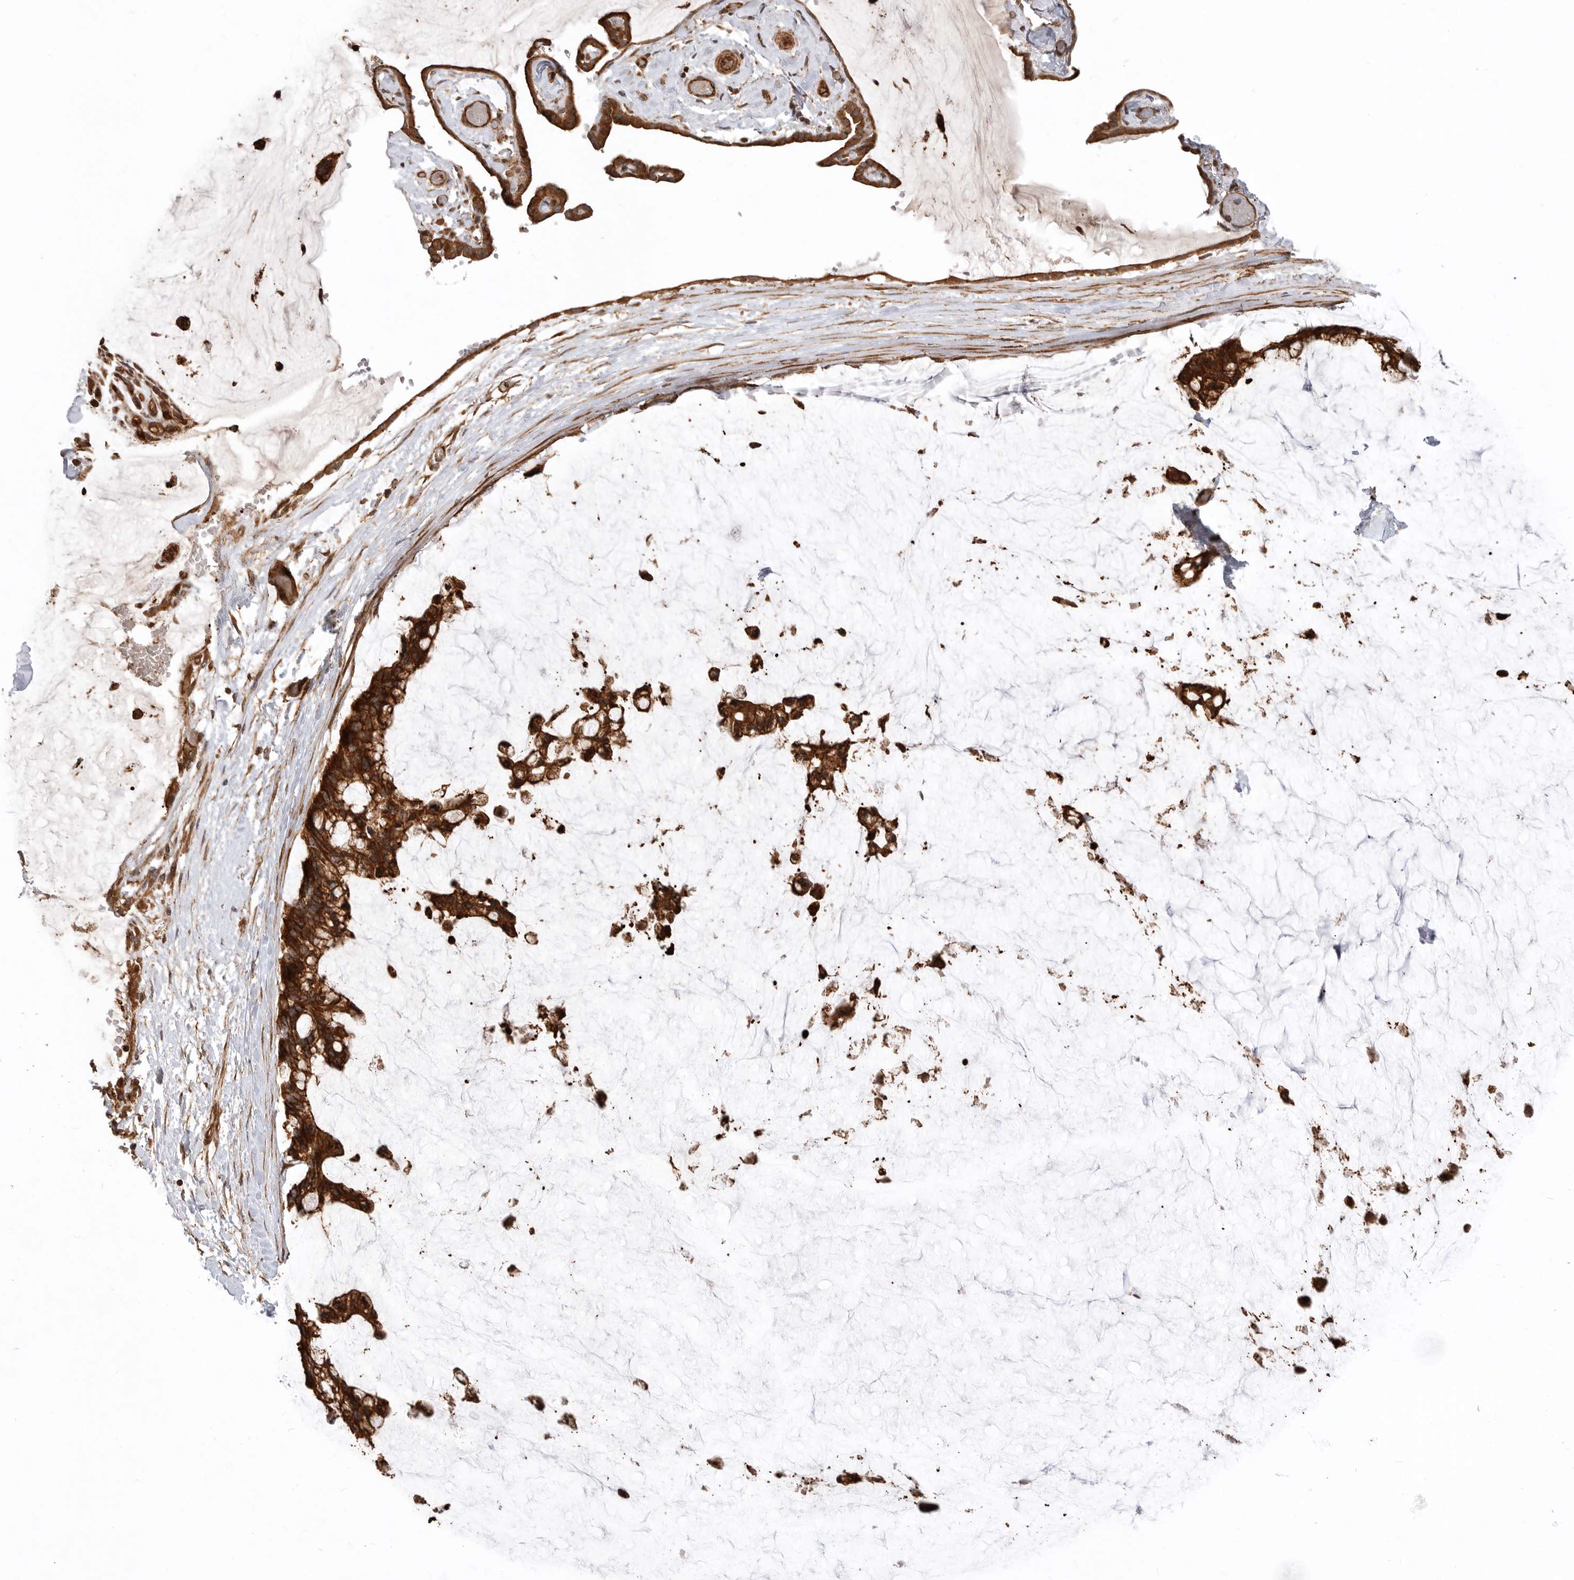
{"staining": {"intensity": "strong", "quantity": ">75%", "location": "cytoplasmic/membranous"}, "tissue": "ovarian cancer", "cell_type": "Tumor cells", "image_type": "cancer", "snomed": [{"axis": "morphology", "description": "Cystadenocarcinoma, mucinous, NOS"}, {"axis": "topography", "description": "Ovary"}], "caption": "This photomicrograph displays IHC staining of ovarian cancer, with high strong cytoplasmic/membranous expression in about >75% of tumor cells.", "gene": "GPATCH2", "patient": {"sex": "female", "age": 39}}